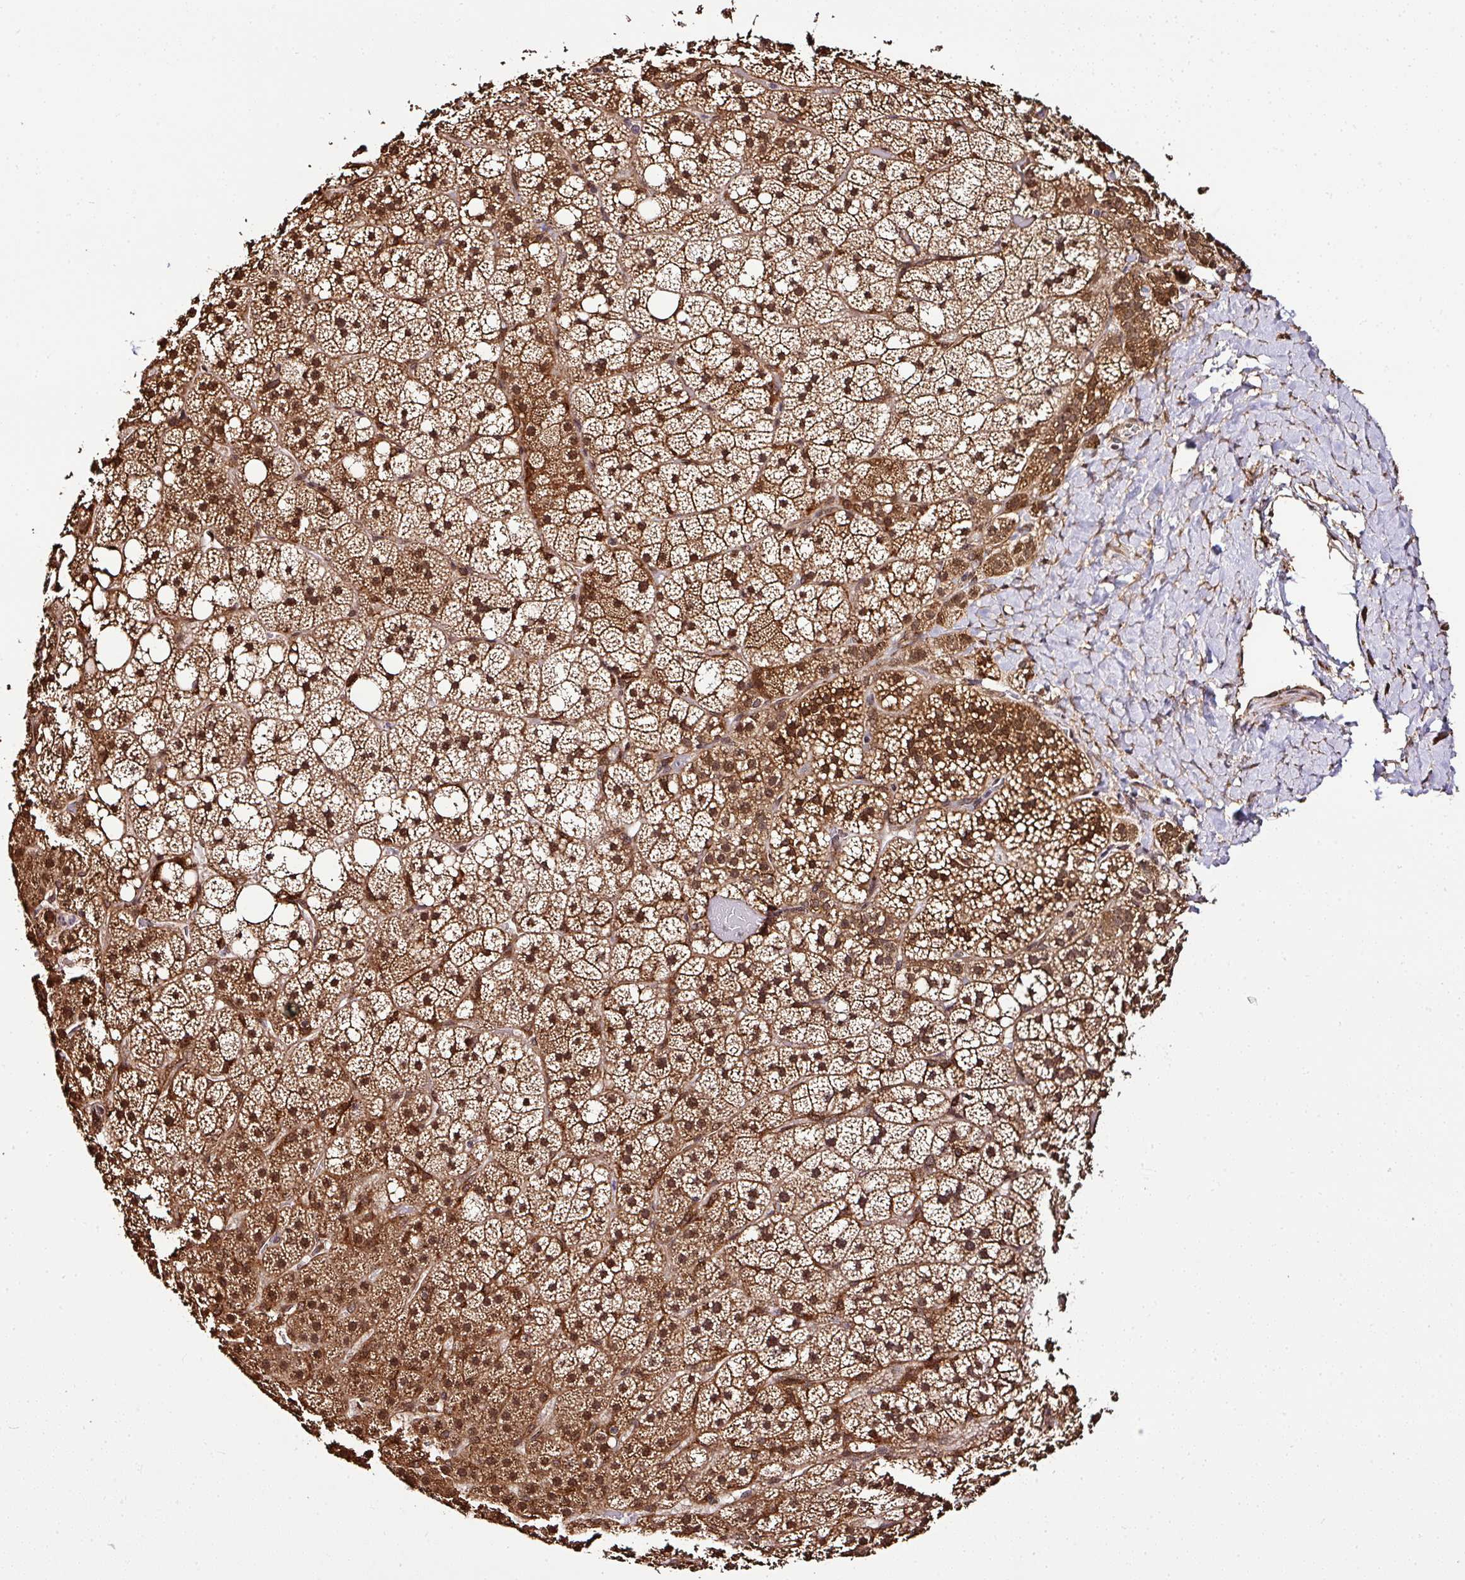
{"staining": {"intensity": "strong", "quantity": ">75%", "location": "cytoplasmic/membranous,nuclear"}, "tissue": "adrenal gland", "cell_type": "Glandular cells", "image_type": "normal", "snomed": [{"axis": "morphology", "description": "Normal tissue, NOS"}, {"axis": "topography", "description": "Adrenal gland"}], "caption": "The image reveals staining of unremarkable adrenal gland, revealing strong cytoplasmic/membranous,nuclear protein staining (brown color) within glandular cells.", "gene": "FAM153A", "patient": {"sex": "male", "age": 53}}